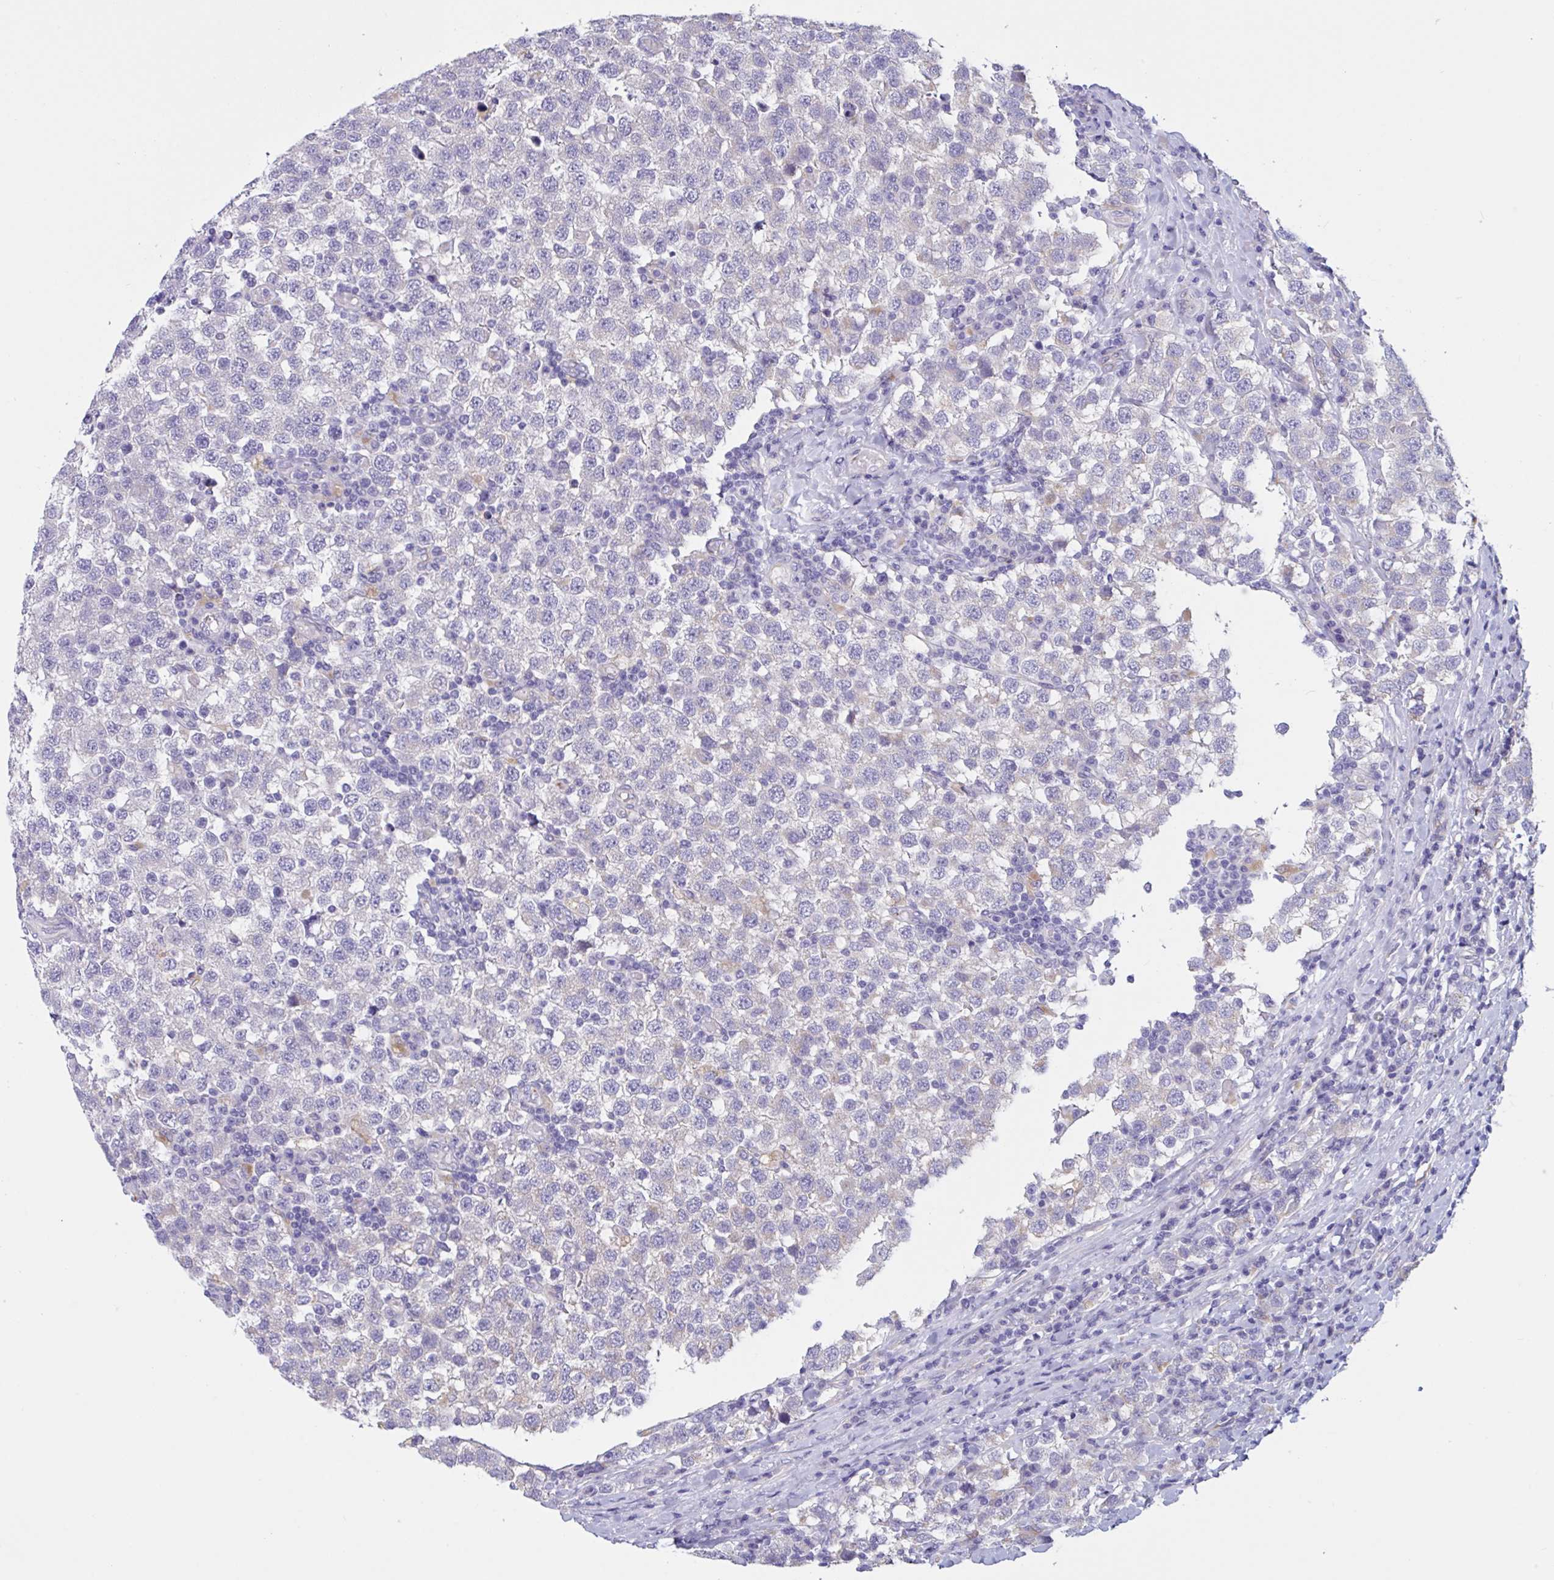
{"staining": {"intensity": "negative", "quantity": "none", "location": "none"}, "tissue": "testis cancer", "cell_type": "Tumor cells", "image_type": "cancer", "snomed": [{"axis": "morphology", "description": "Seminoma, NOS"}, {"axis": "topography", "description": "Testis"}], "caption": "Photomicrograph shows no significant protein positivity in tumor cells of testis seminoma.", "gene": "RPL22L1", "patient": {"sex": "male", "age": 34}}